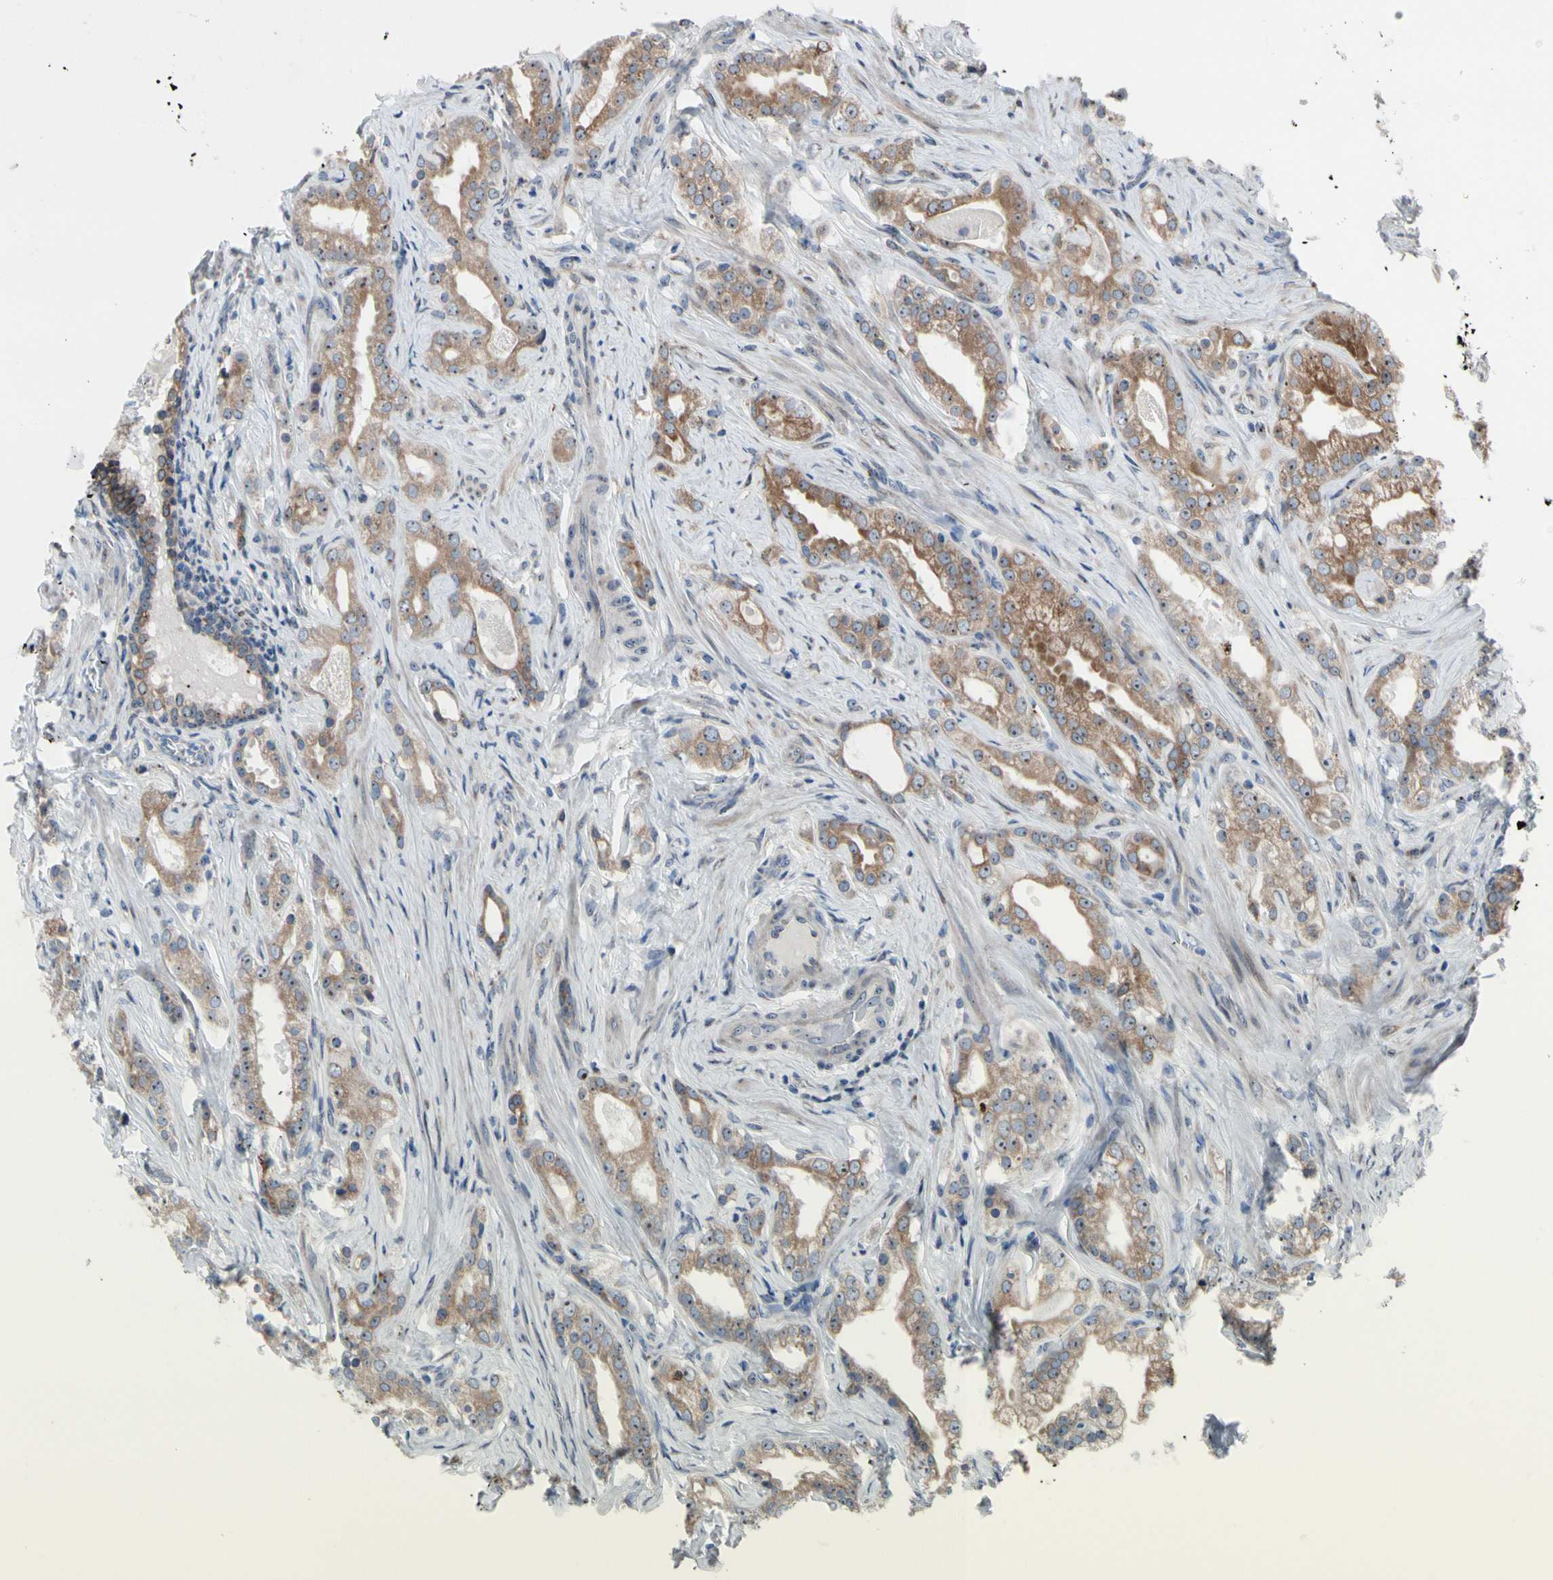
{"staining": {"intensity": "moderate", "quantity": ">75%", "location": "cytoplasmic/membranous"}, "tissue": "prostate cancer", "cell_type": "Tumor cells", "image_type": "cancer", "snomed": [{"axis": "morphology", "description": "Adenocarcinoma, Low grade"}, {"axis": "topography", "description": "Prostate"}], "caption": "Immunohistochemistry (IHC) image of neoplastic tissue: human prostate cancer (adenocarcinoma (low-grade)) stained using immunohistochemistry demonstrates medium levels of moderate protein expression localized specifically in the cytoplasmic/membranous of tumor cells, appearing as a cytoplasmic/membranous brown color.", "gene": "TMED7", "patient": {"sex": "male", "age": 59}}